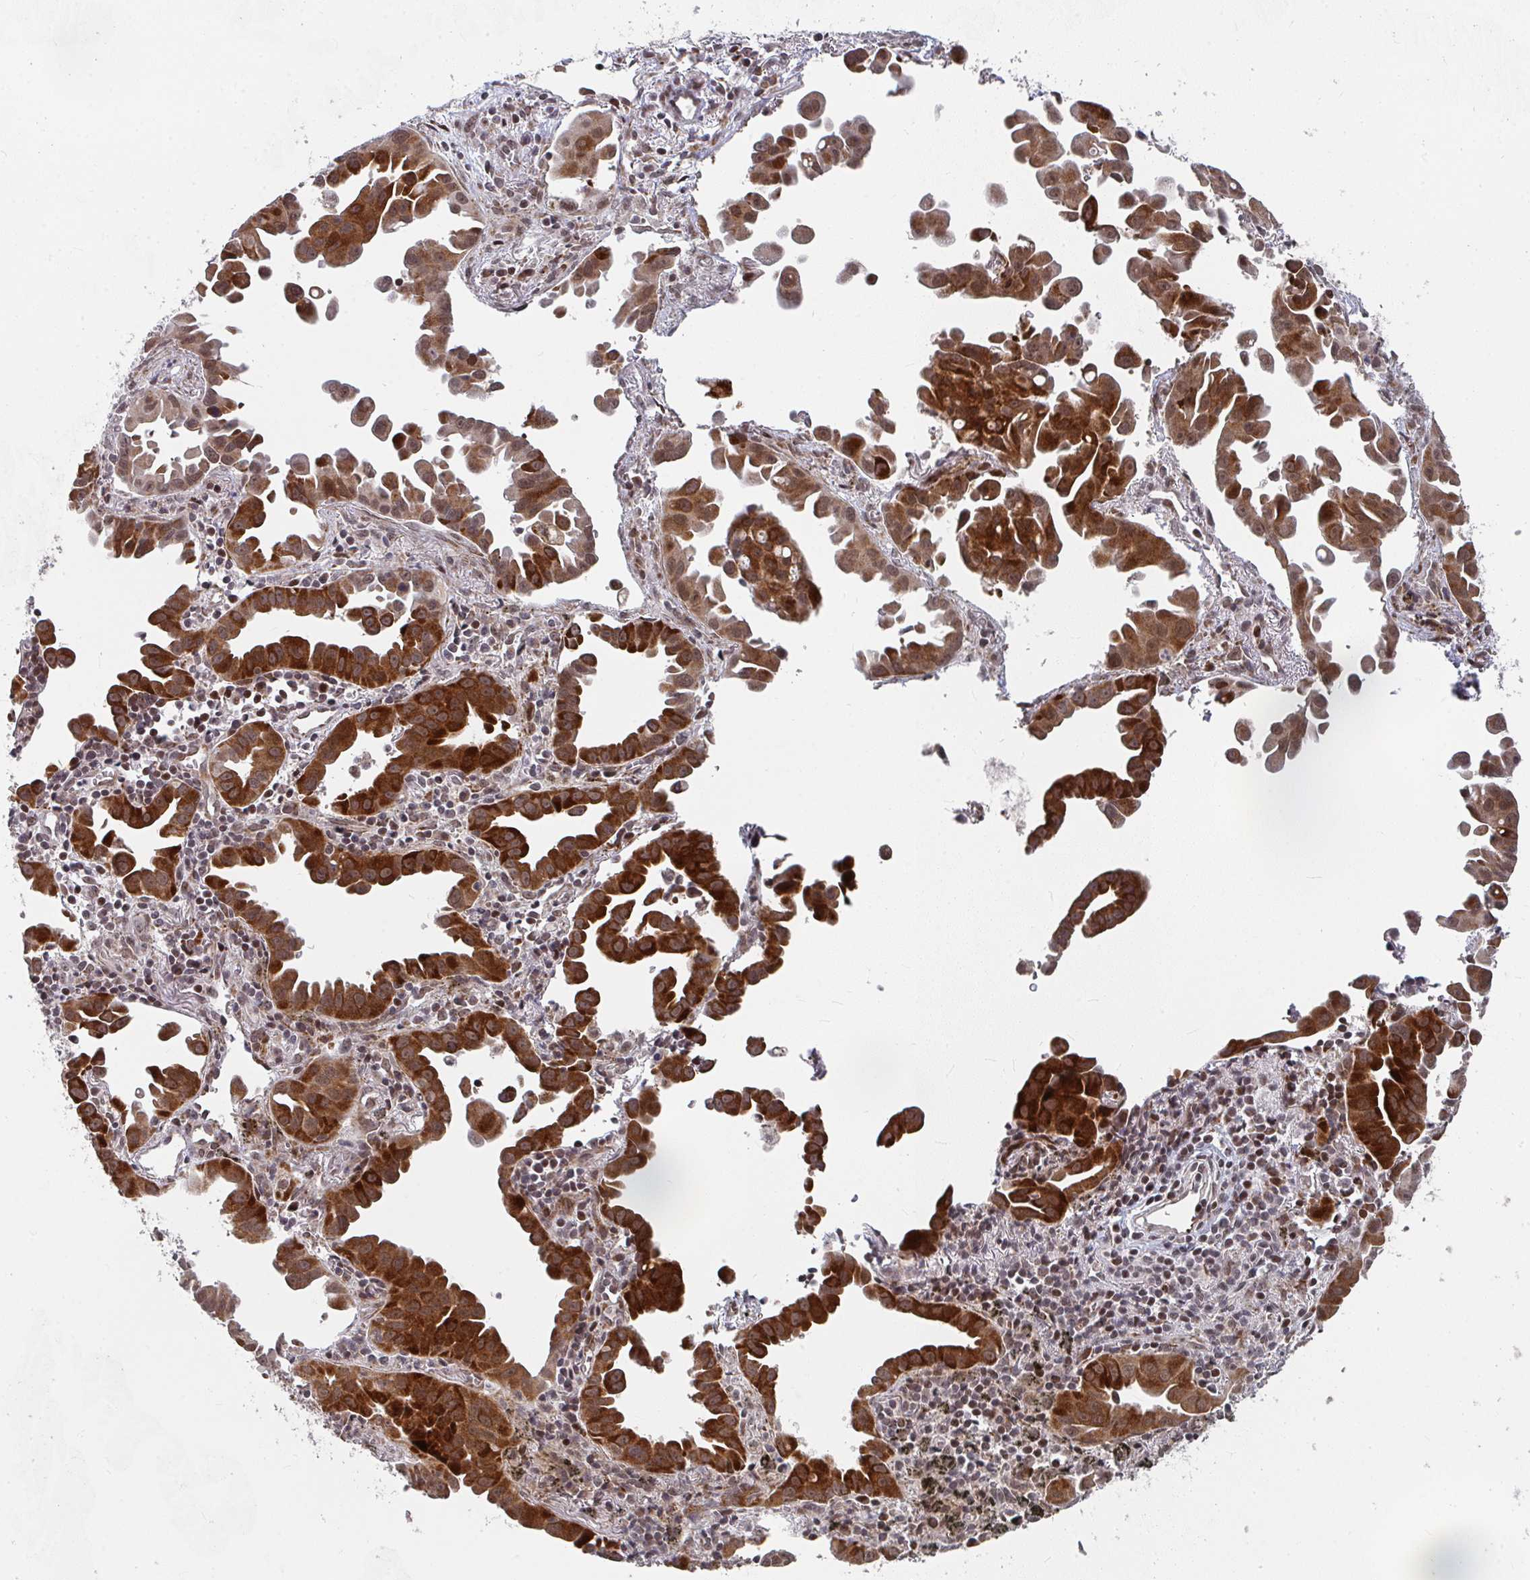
{"staining": {"intensity": "strong", "quantity": ">75%", "location": "cytoplasmic/membranous,nuclear"}, "tissue": "lung cancer", "cell_type": "Tumor cells", "image_type": "cancer", "snomed": [{"axis": "morphology", "description": "Adenocarcinoma, NOS"}, {"axis": "topography", "description": "Lung"}], "caption": "There is high levels of strong cytoplasmic/membranous and nuclear staining in tumor cells of lung cancer (adenocarcinoma), as demonstrated by immunohistochemical staining (brown color).", "gene": "RBBP5", "patient": {"sex": "male", "age": 68}}